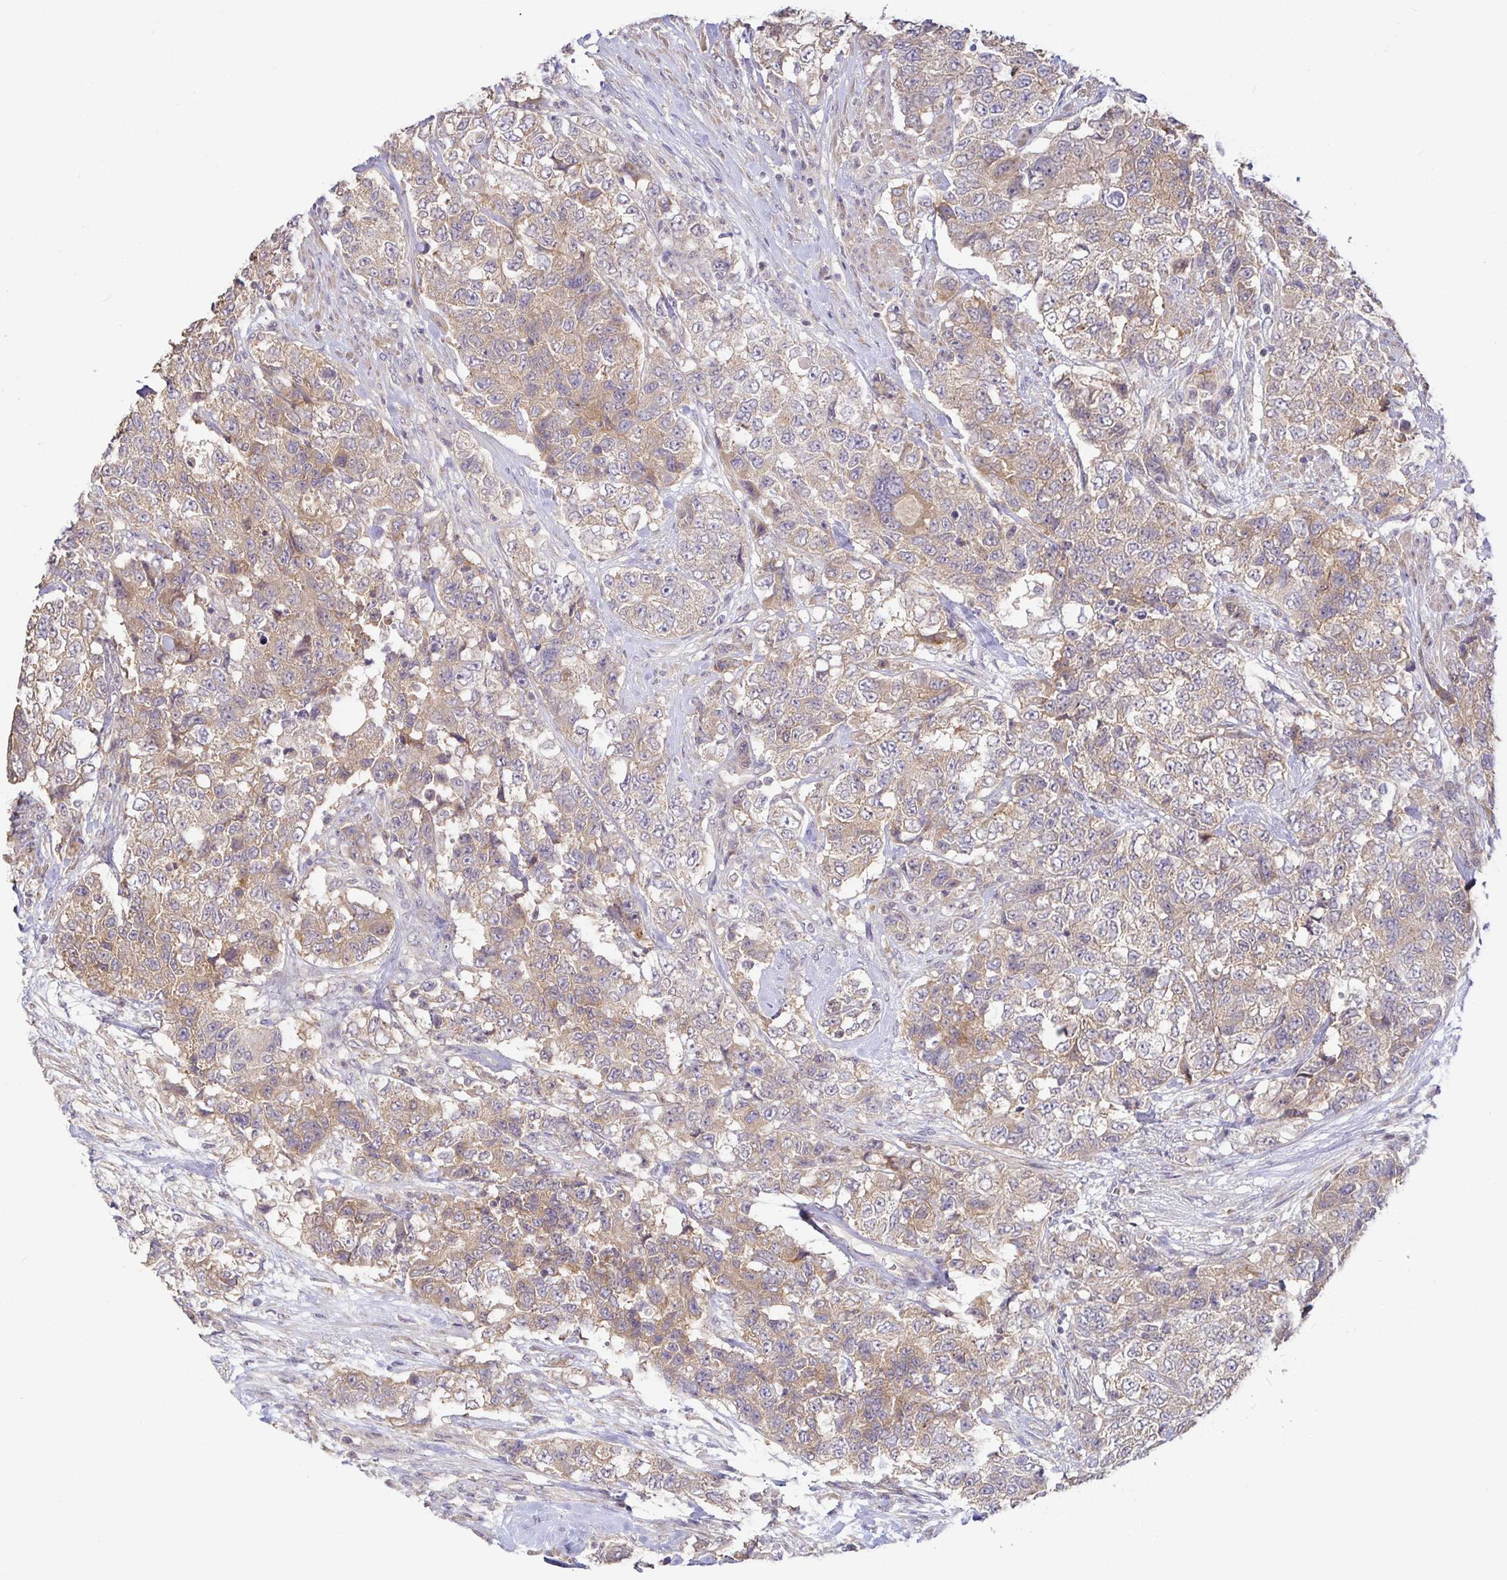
{"staining": {"intensity": "weak", "quantity": ">75%", "location": "cytoplasmic/membranous"}, "tissue": "urothelial cancer", "cell_type": "Tumor cells", "image_type": "cancer", "snomed": [{"axis": "morphology", "description": "Urothelial carcinoma, High grade"}, {"axis": "topography", "description": "Urinary bladder"}], "caption": "About >75% of tumor cells in urothelial carcinoma (high-grade) display weak cytoplasmic/membranous protein staining as visualized by brown immunohistochemical staining.", "gene": "ZDHHC11", "patient": {"sex": "female", "age": 78}}